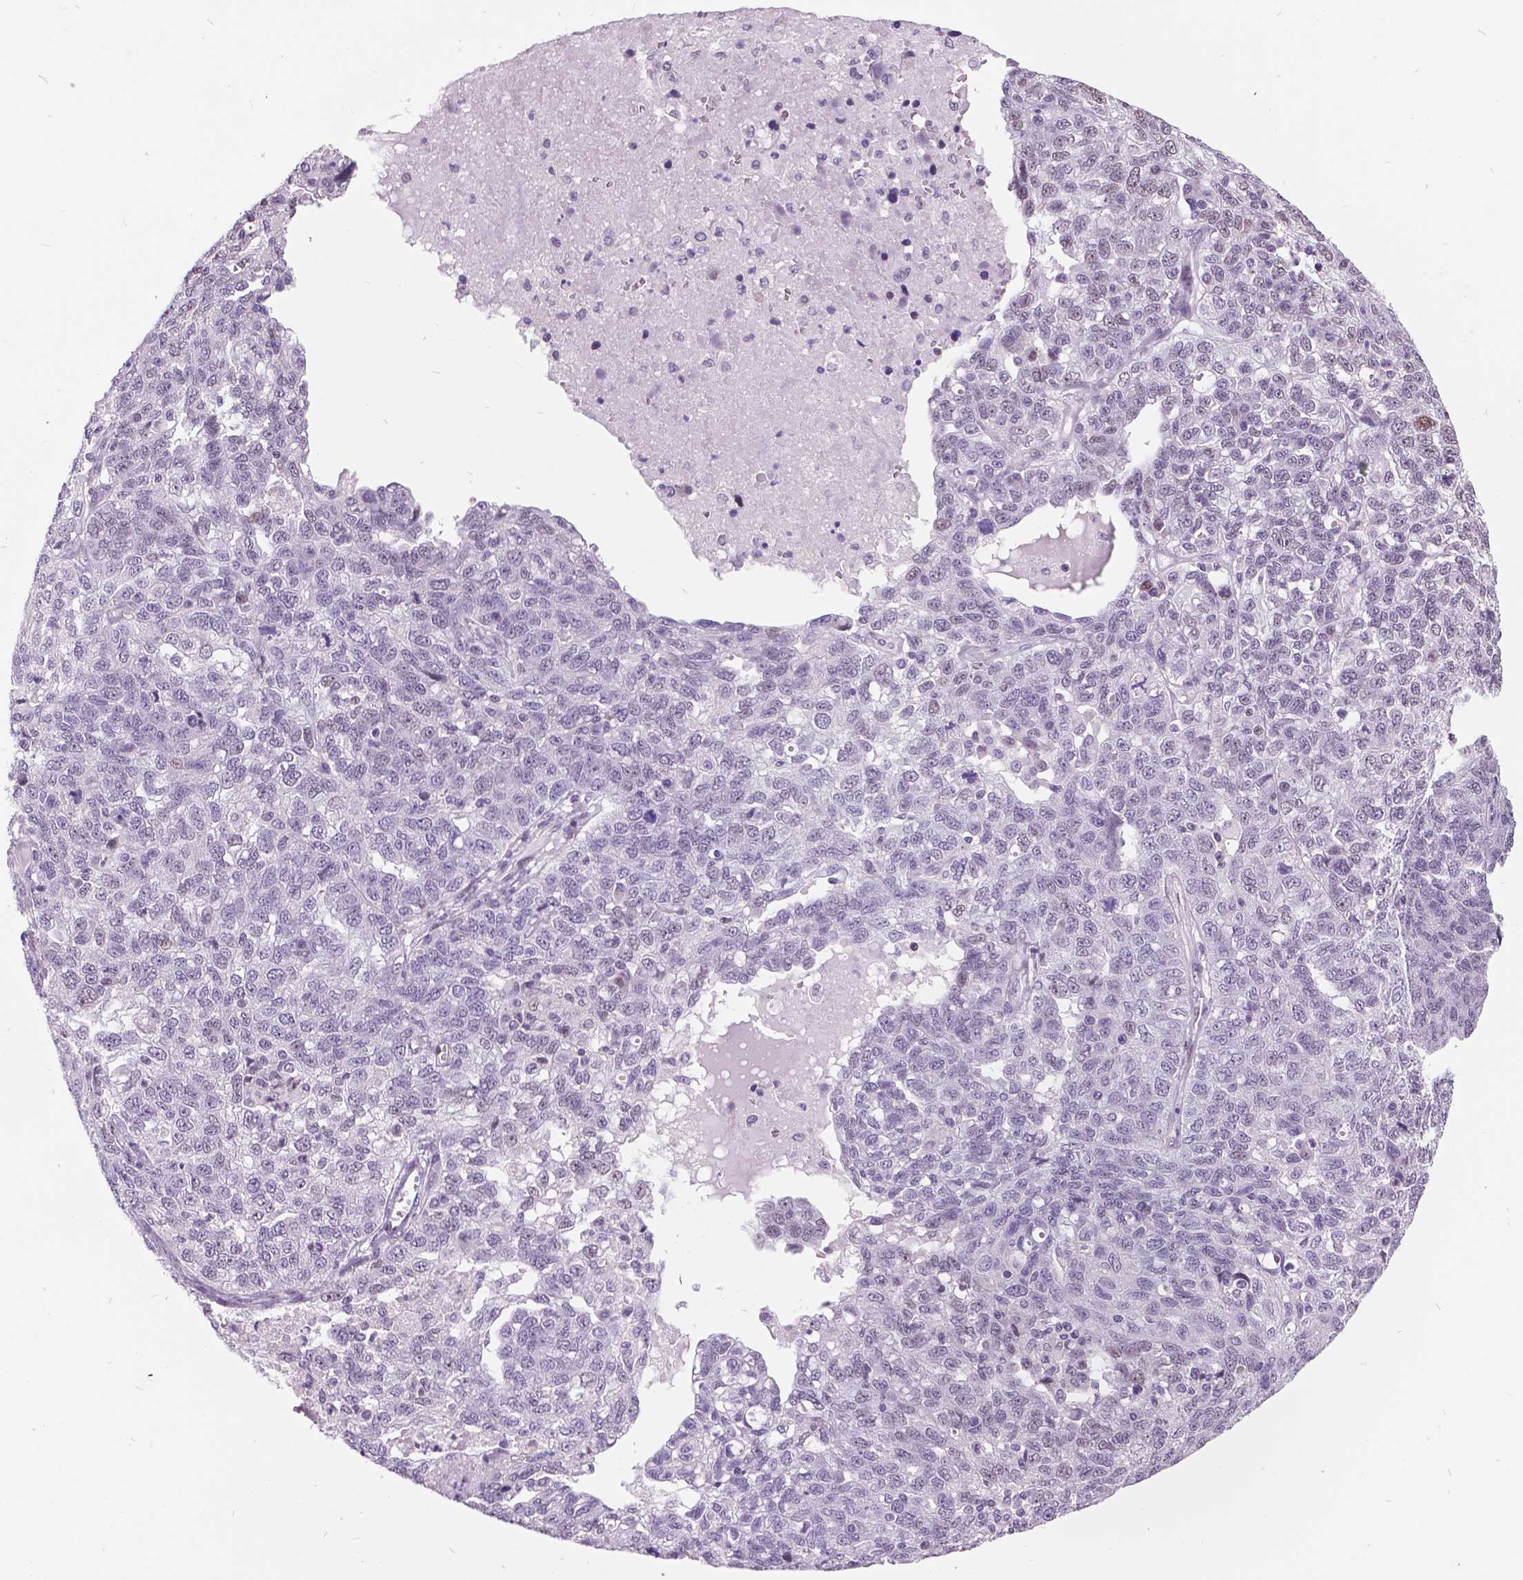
{"staining": {"intensity": "negative", "quantity": "none", "location": "none"}, "tissue": "ovarian cancer", "cell_type": "Tumor cells", "image_type": "cancer", "snomed": [{"axis": "morphology", "description": "Cystadenocarcinoma, serous, NOS"}, {"axis": "topography", "description": "Ovary"}], "caption": "The immunohistochemistry image has no significant staining in tumor cells of ovarian cancer tissue. (Stains: DAB (3,3'-diaminobenzidine) IHC with hematoxylin counter stain, Microscopy: brightfield microscopy at high magnification).", "gene": "DPF3", "patient": {"sex": "female", "age": 71}}